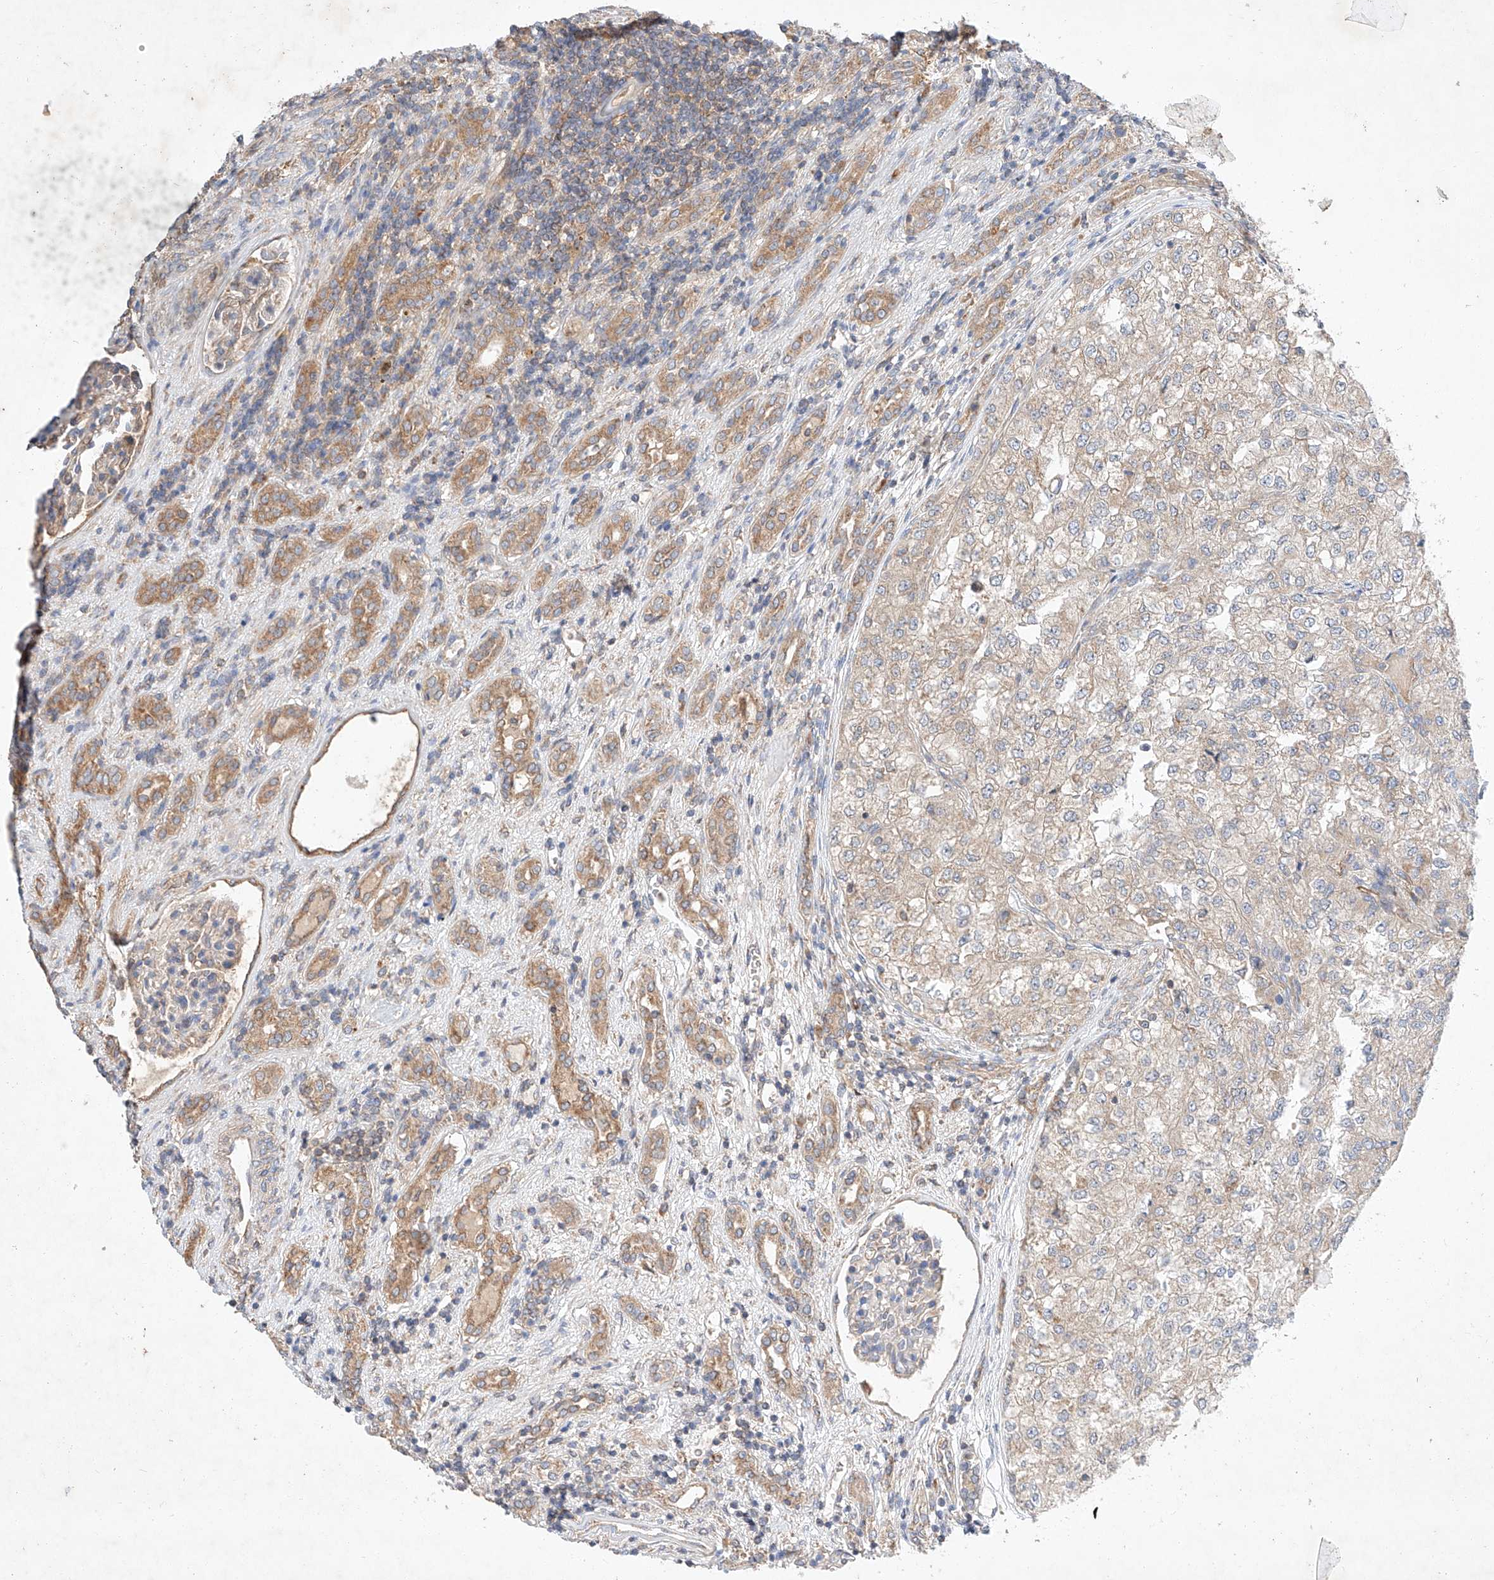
{"staining": {"intensity": "weak", "quantity": ">75%", "location": "cytoplasmic/membranous"}, "tissue": "renal cancer", "cell_type": "Tumor cells", "image_type": "cancer", "snomed": [{"axis": "morphology", "description": "Adenocarcinoma, NOS"}, {"axis": "topography", "description": "Kidney"}], "caption": "The immunohistochemical stain highlights weak cytoplasmic/membranous staining in tumor cells of adenocarcinoma (renal) tissue.", "gene": "C6orf118", "patient": {"sex": "female", "age": 54}}